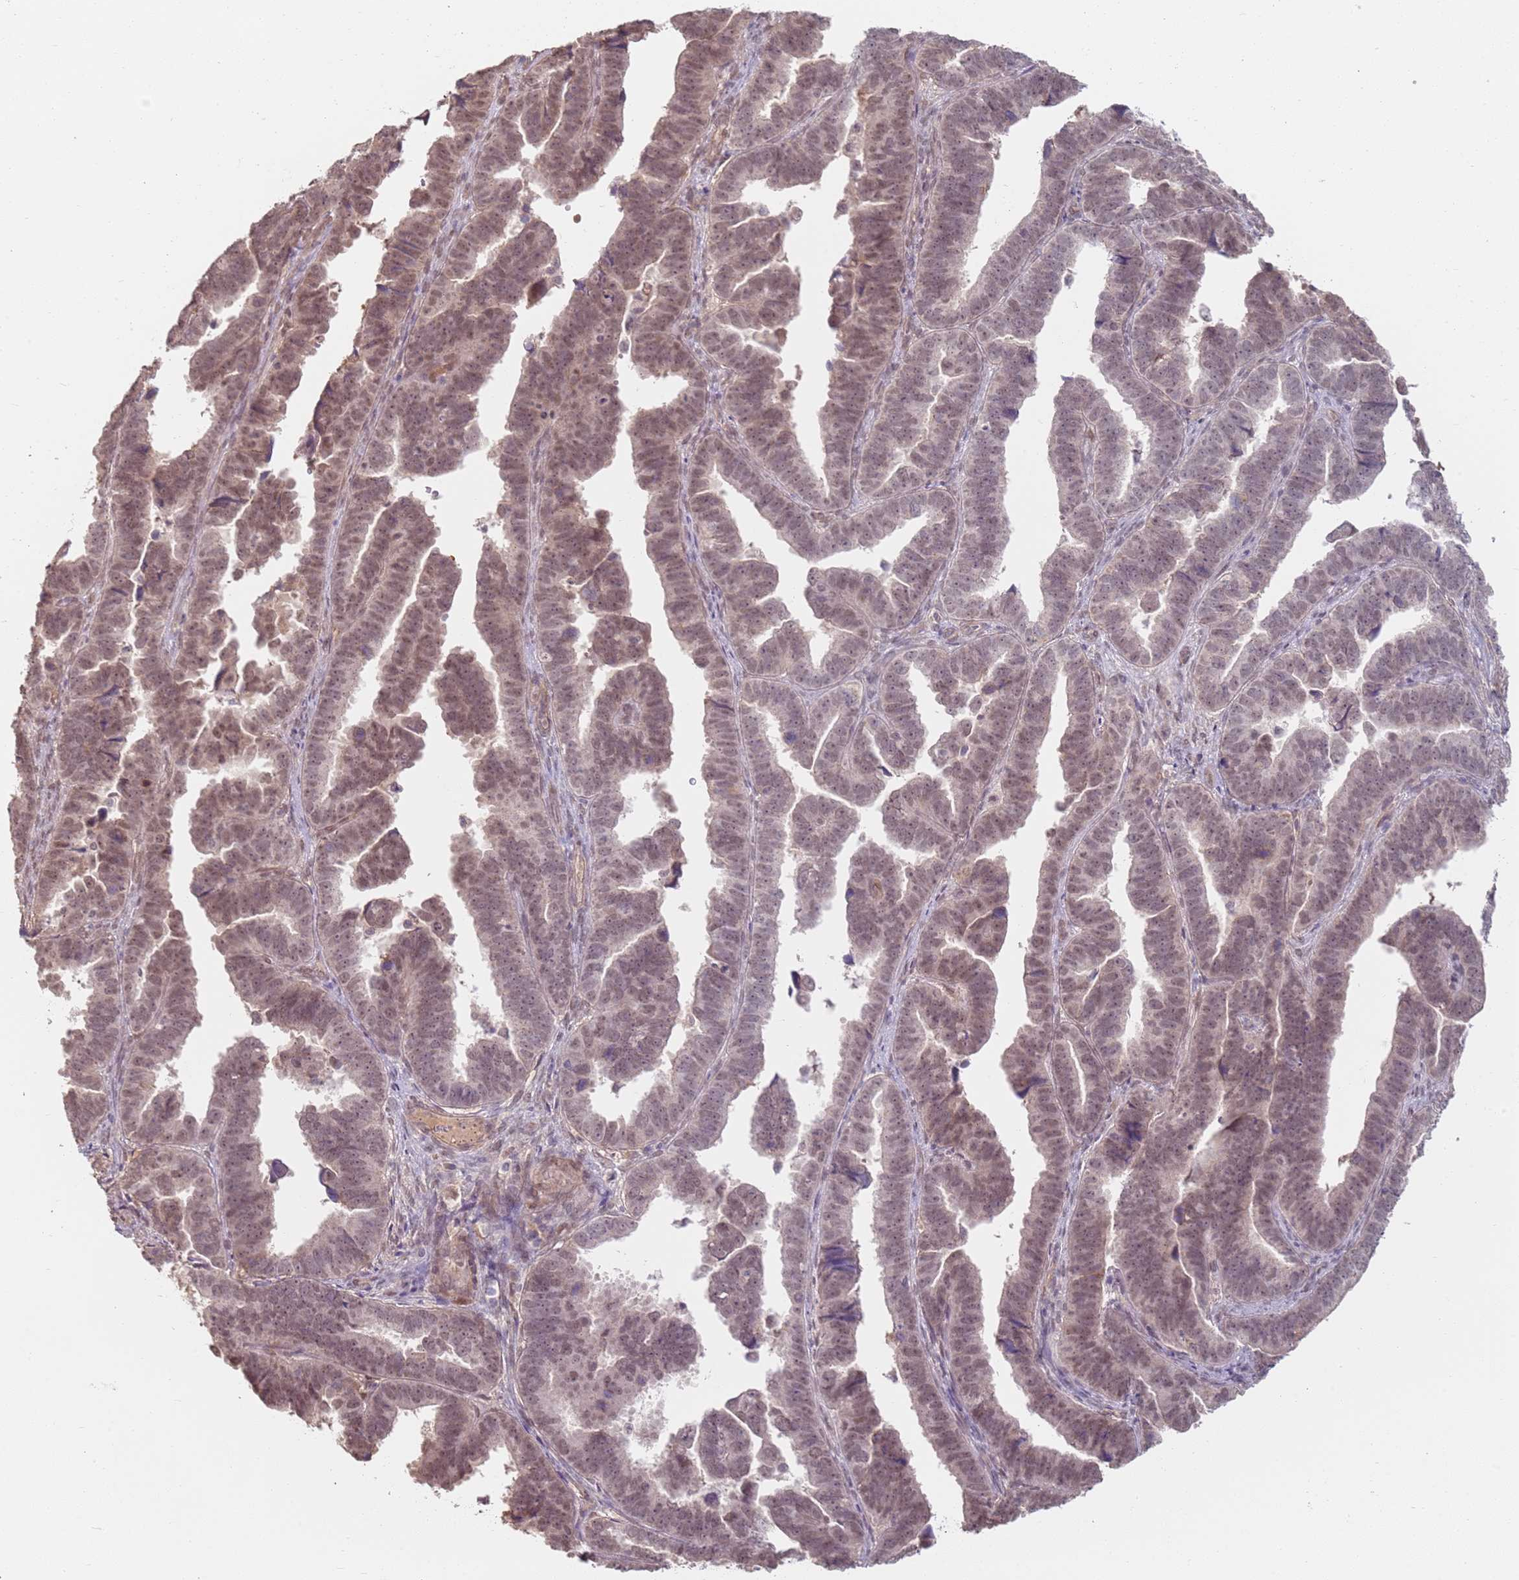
{"staining": {"intensity": "weak", "quantity": ">75%", "location": "nuclear"}, "tissue": "endometrial cancer", "cell_type": "Tumor cells", "image_type": "cancer", "snomed": [{"axis": "morphology", "description": "Adenocarcinoma, NOS"}, {"axis": "topography", "description": "Endometrium"}], "caption": "Immunohistochemical staining of human endometrial adenocarcinoma exhibits low levels of weak nuclear expression in about >75% of tumor cells.", "gene": "WDR93", "patient": {"sex": "female", "age": 75}}